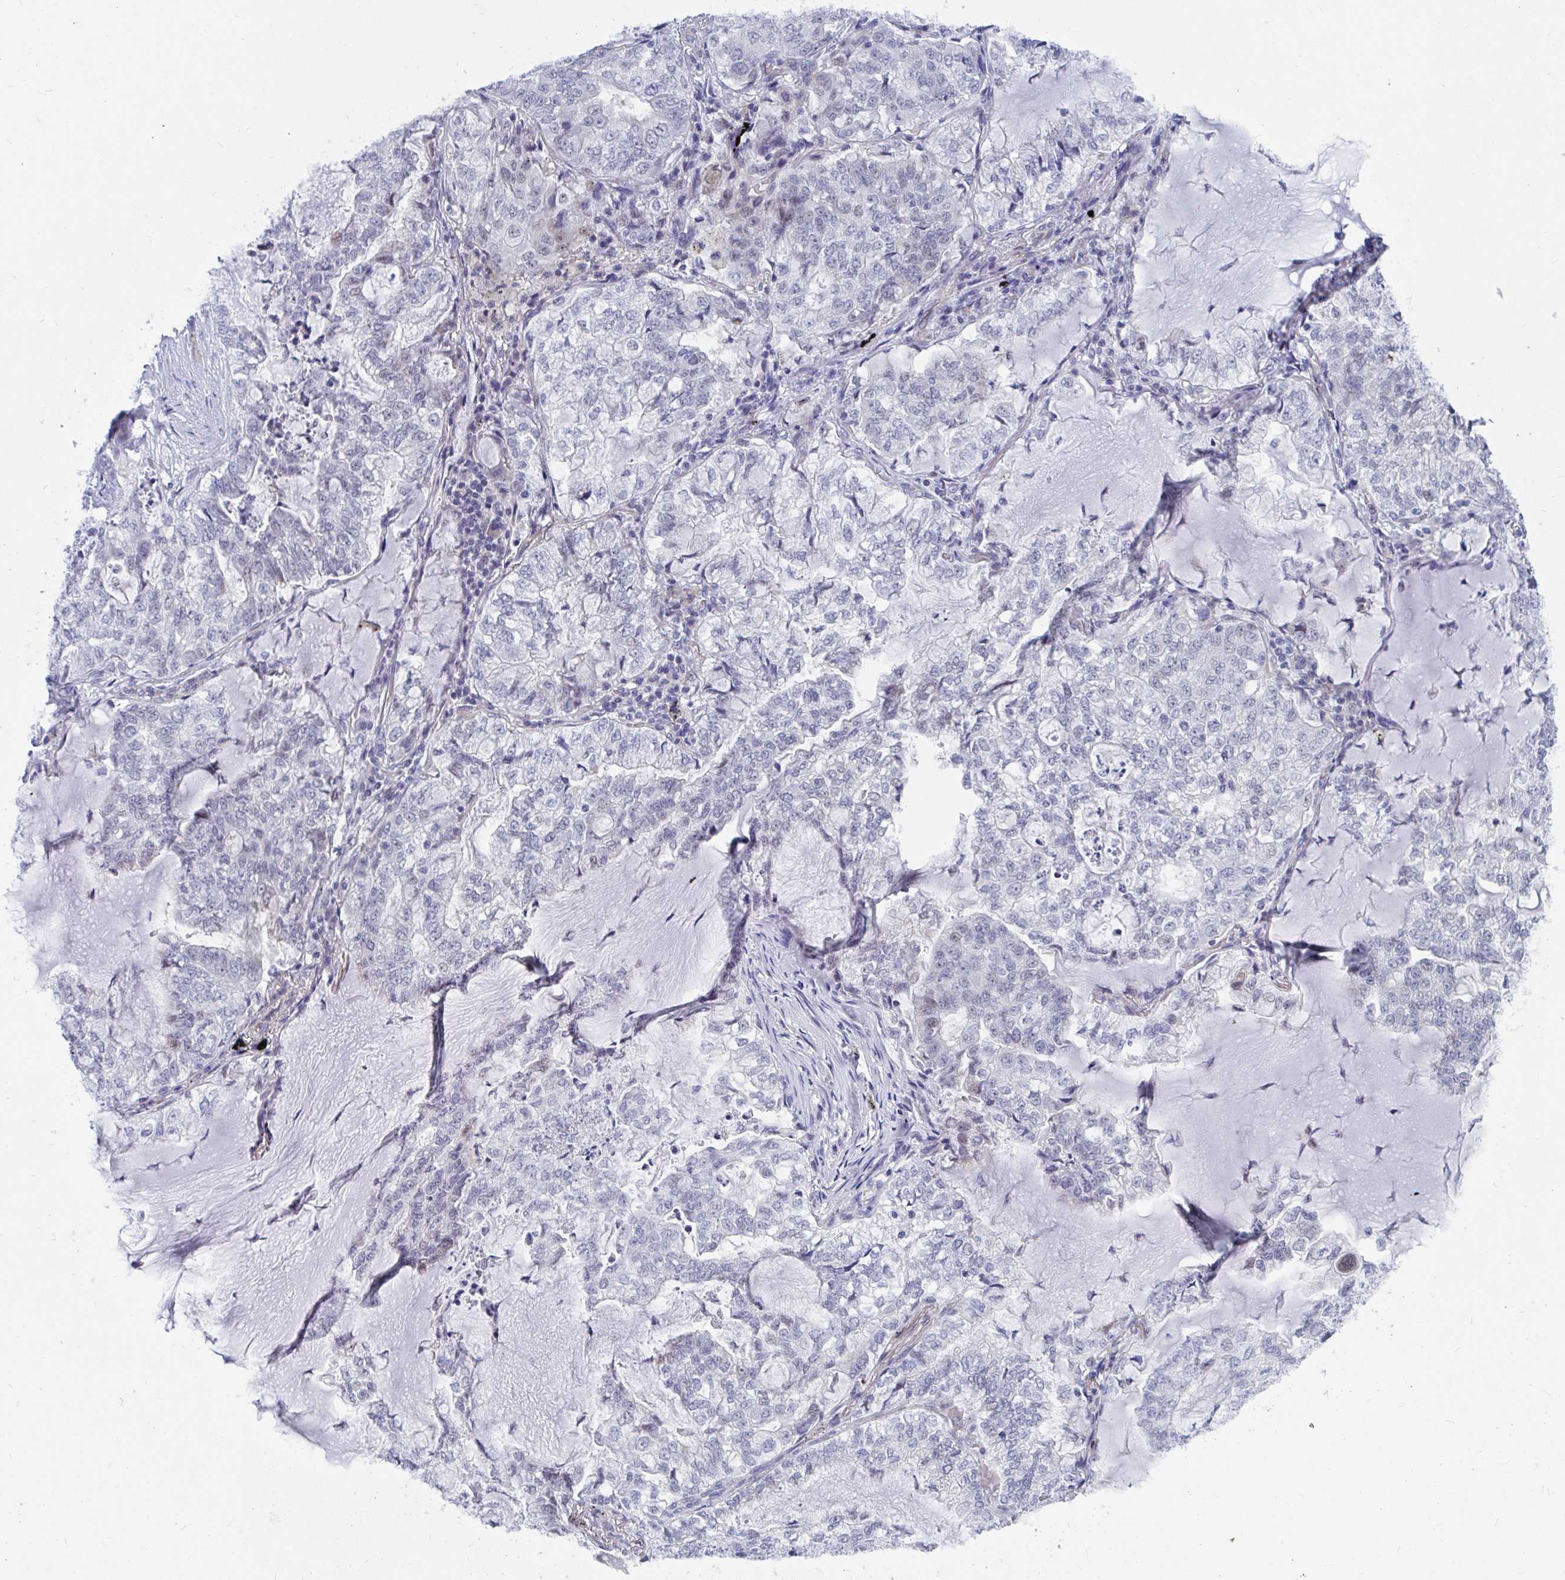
{"staining": {"intensity": "negative", "quantity": "none", "location": "none"}, "tissue": "lung cancer", "cell_type": "Tumor cells", "image_type": "cancer", "snomed": [{"axis": "morphology", "description": "Adenocarcinoma, NOS"}, {"axis": "topography", "description": "Lymph node"}, {"axis": "topography", "description": "Lung"}], "caption": "Lung adenocarcinoma stained for a protein using IHC reveals no positivity tumor cells.", "gene": "DAOA", "patient": {"sex": "male", "age": 66}}